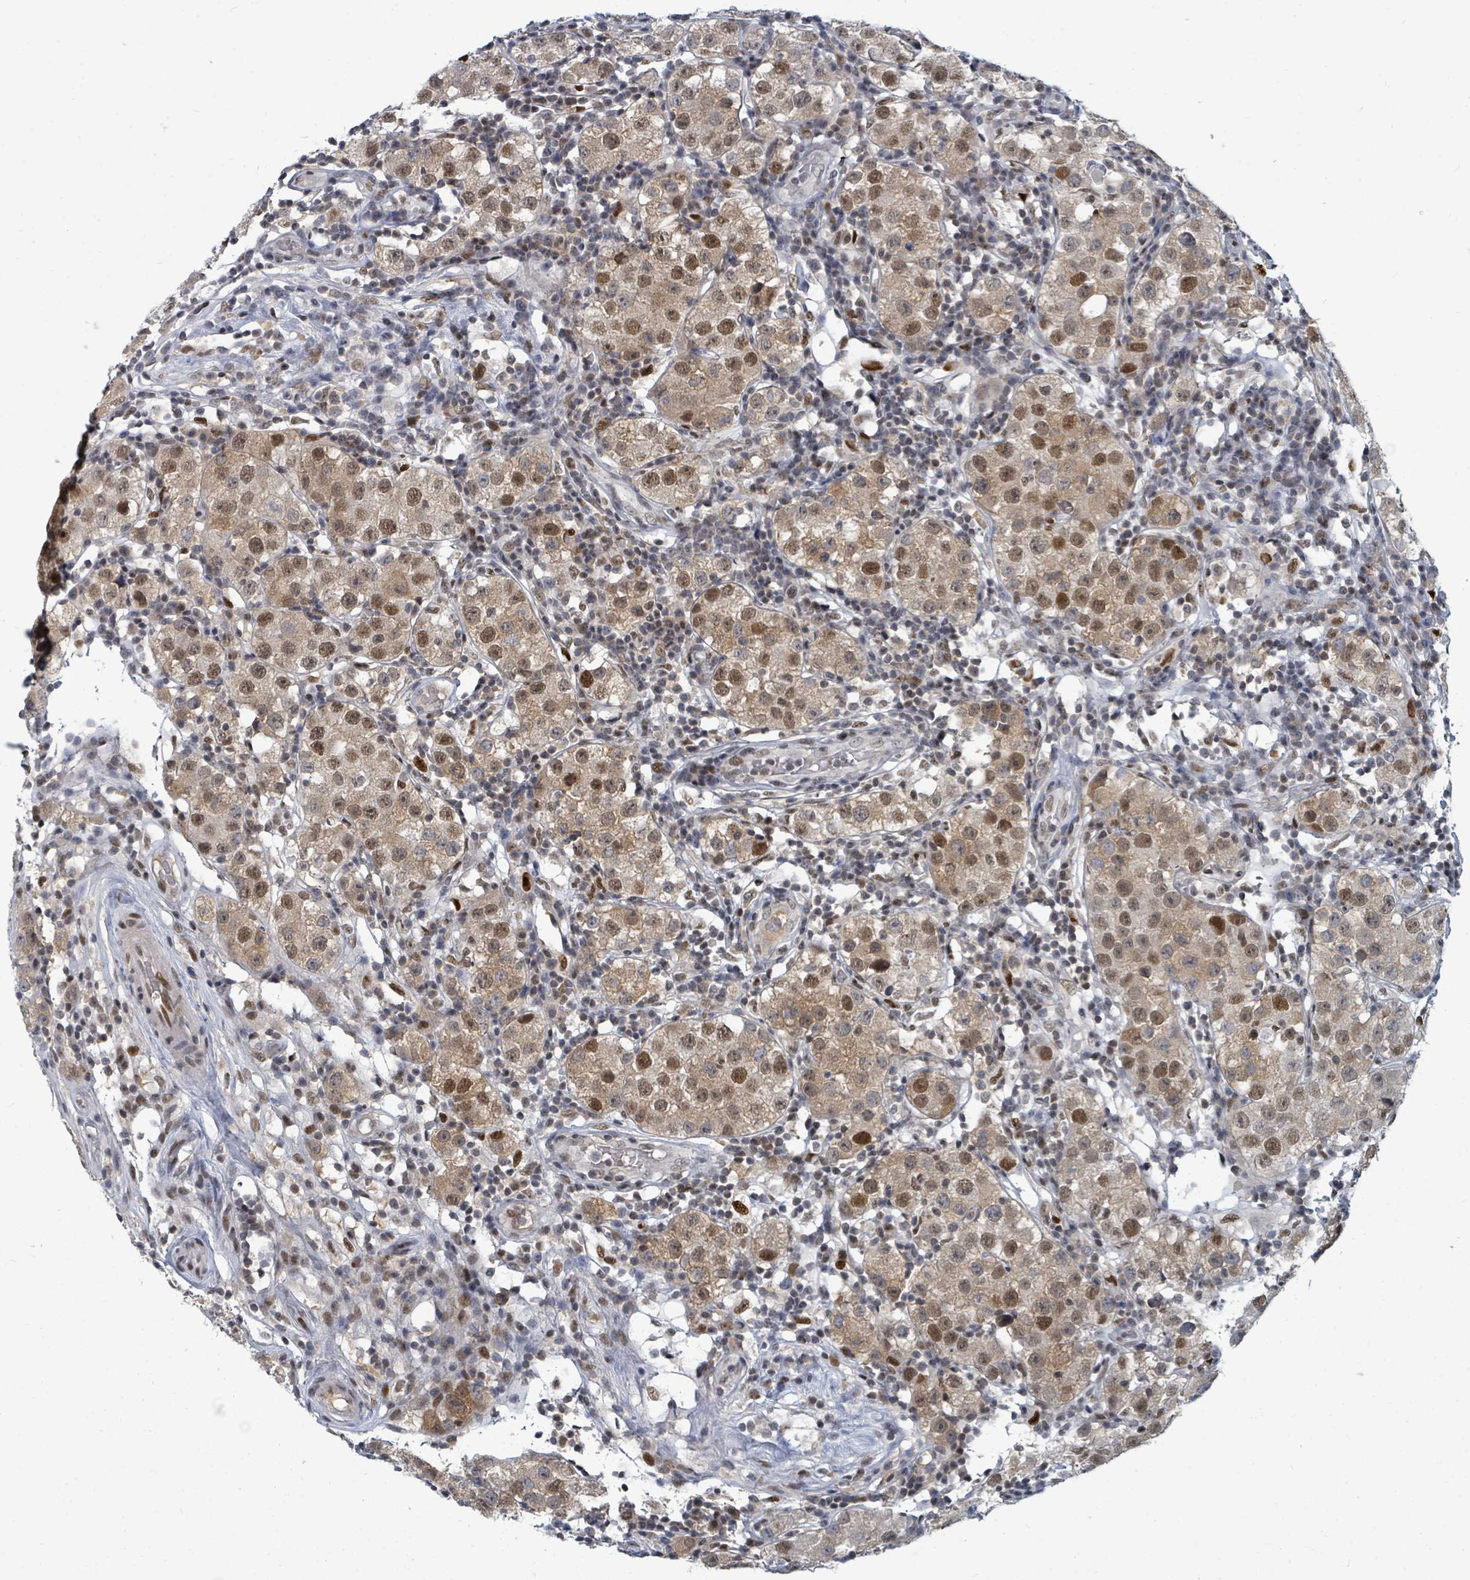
{"staining": {"intensity": "moderate", "quantity": "25%-75%", "location": "nuclear"}, "tissue": "testis cancer", "cell_type": "Tumor cells", "image_type": "cancer", "snomed": [{"axis": "morphology", "description": "Seminoma, NOS"}, {"axis": "topography", "description": "Testis"}], "caption": "Testis cancer tissue exhibits moderate nuclear positivity in about 25%-75% of tumor cells", "gene": "UCK1", "patient": {"sex": "male", "age": 34}}